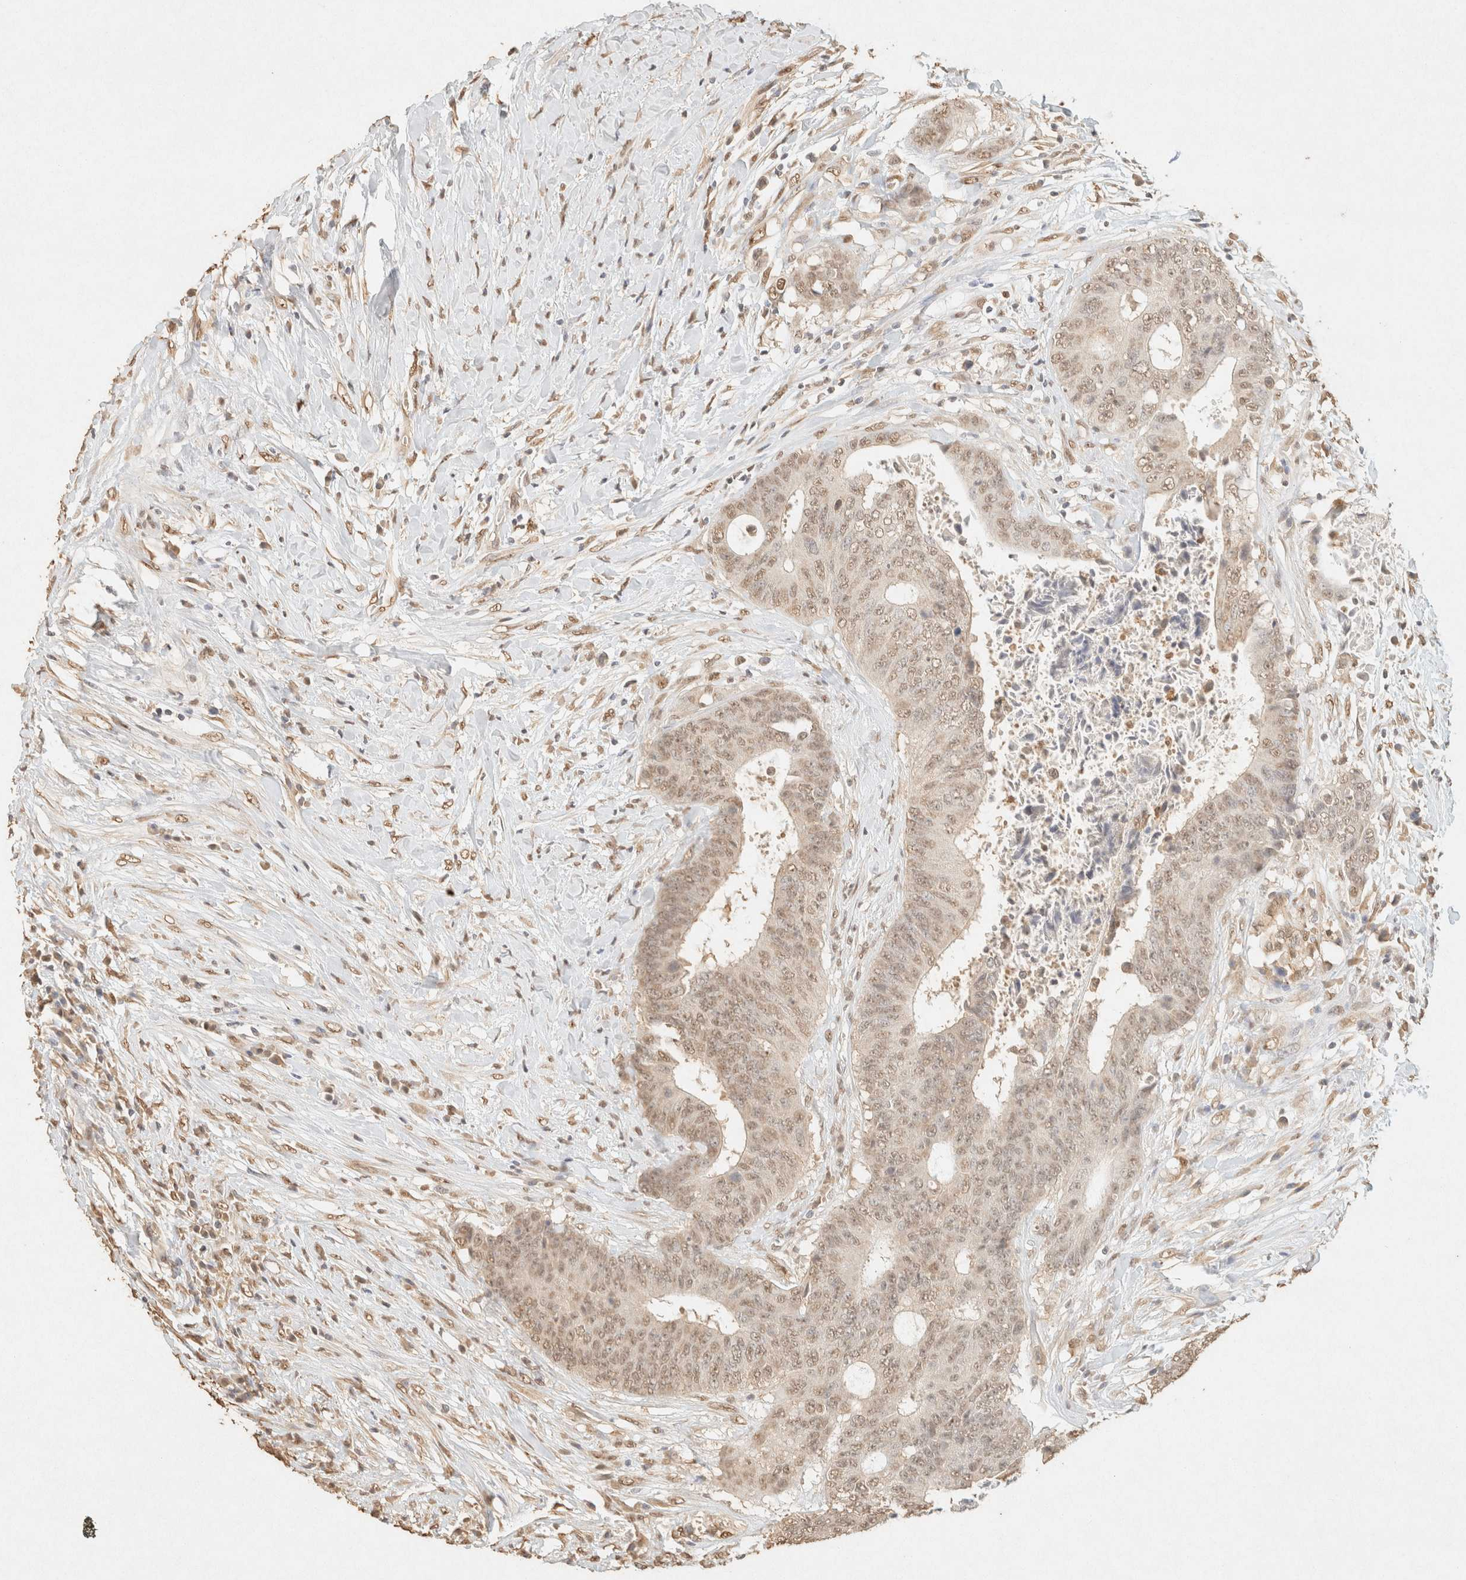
{"staining": {"intensity": "weak", "quantity": ">75%", "location": "nuclear"}, "tissue": "colorectal cancer", "cell_type": "Tumor cells", "image_type": "cancer", "snomed": [{"axis": "morphology", "description": "Adenocarcinoma, NOS"}, {"axis": "topography", "description": "Rectum"}], "caption": "Brown immunohistochemical staining in human colorectal cancer (adenocarcinoma) demonstrates weak nuclear expression in approximately >75% of tumor cells.", "gene": "S100A13", "patient": {"sex": "male", "age": 72}}